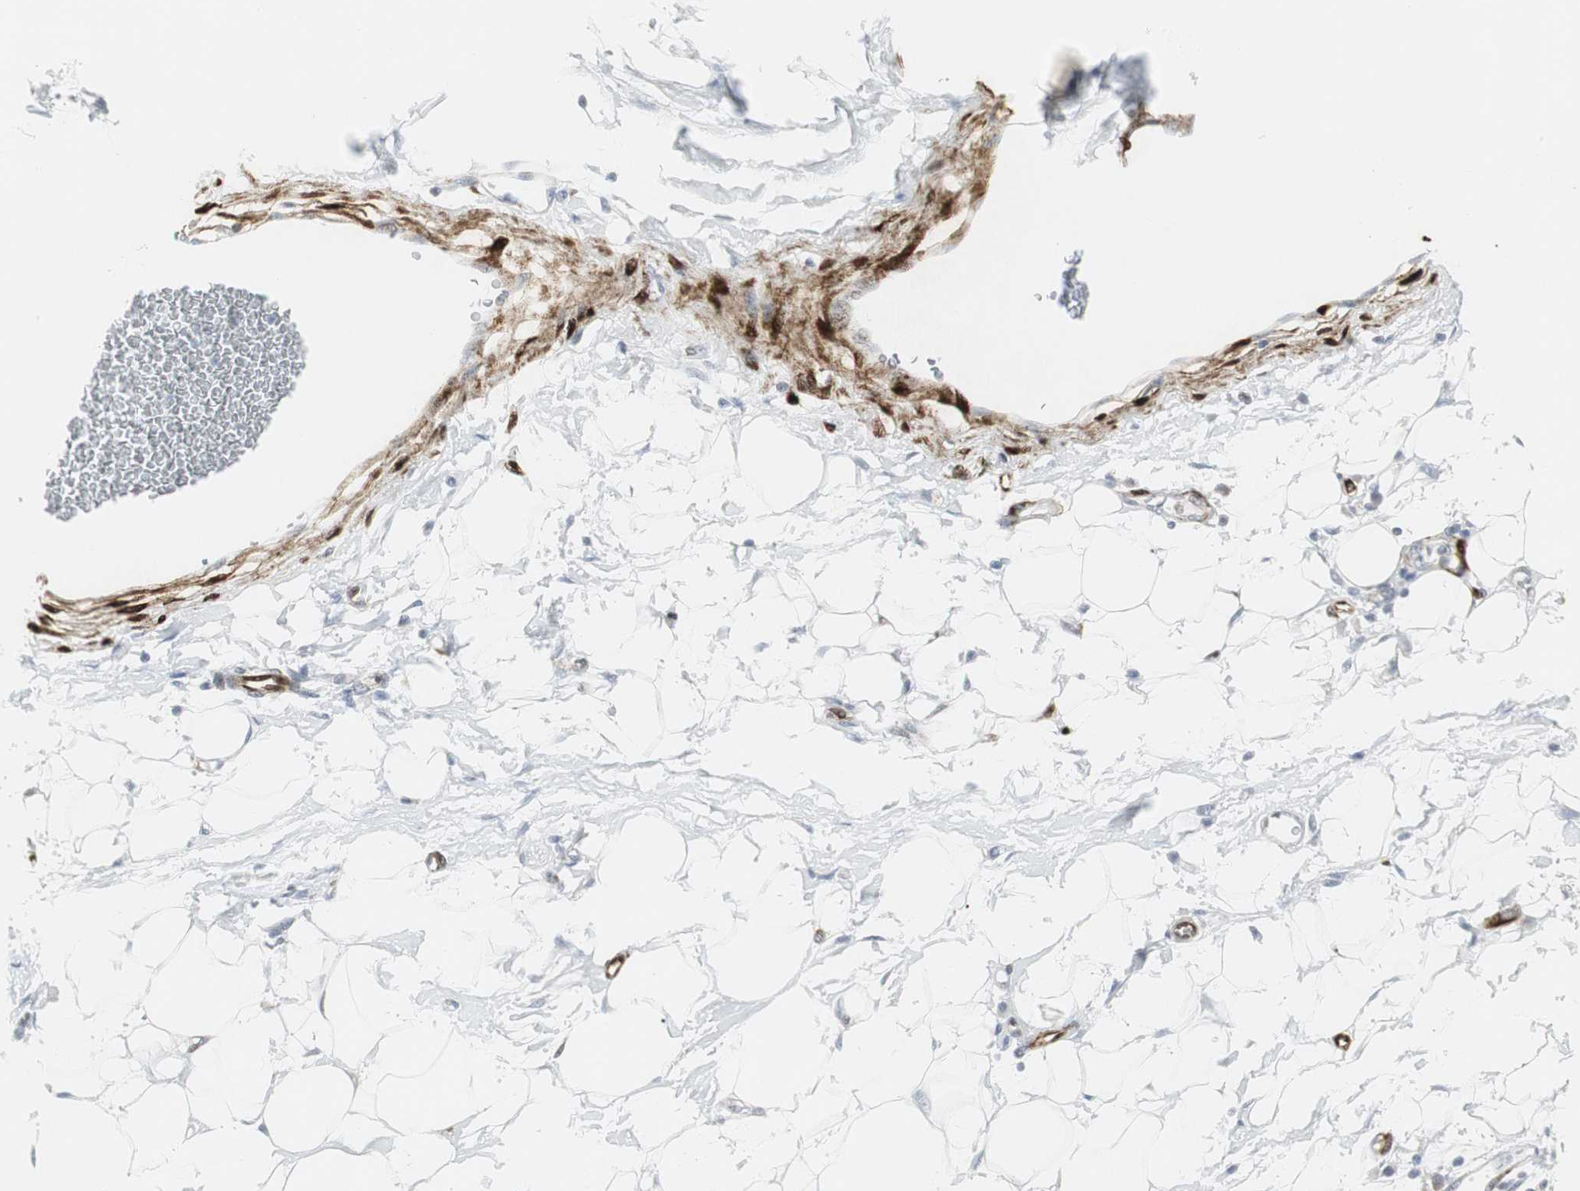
{"staining": {"intensity": "negative", "quantity": "none", "location": "none"}, "tissue": "adipose tissue", "cell_type": "Adipocytes", "image_type": "normal", "snomed": [{"axis": "morphology", "description": "Normal tissue, NOS"}, {"axis": "morphology", "description": "Urothelial carcinoma, High grade"}, {"axis": "topography", "description": "Vascular tissue"}, {"axis": "topography", "description": "Urinary bladder"}], "caption": "Photomicrograph shows no protein expression in adipocytes of normal adipose tissue.", "gene": "PPP1R14A", "patient": {"sex": "female", "age": 56}}